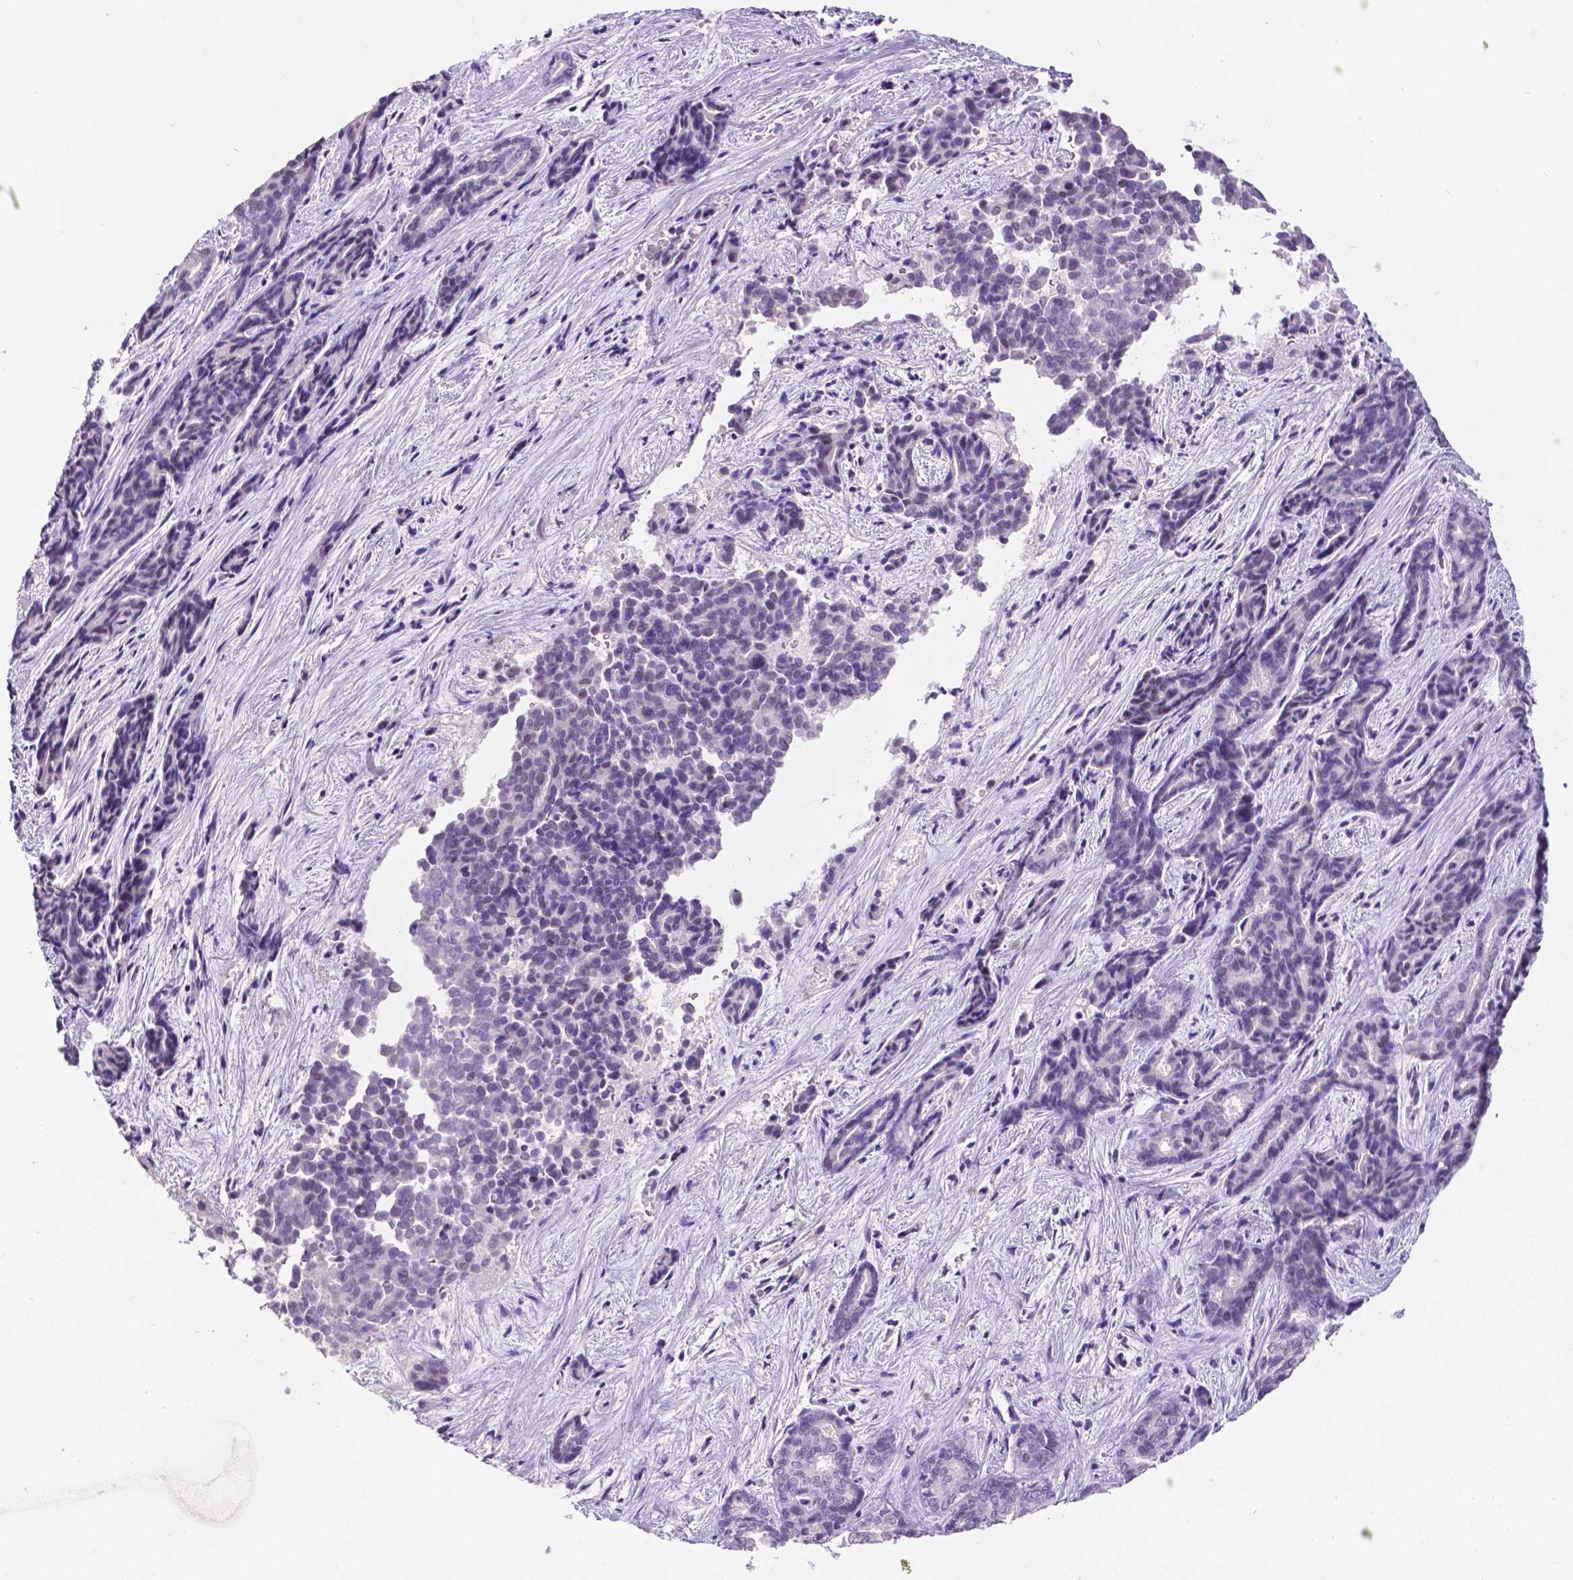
{"staining": {"intensity": "negative", "quantity": "none", "location": "none"}, "tissue": "liver cancer", "cell_type": "Tumor cells", "image_type": "cancer", "snomed": [{"axis": "morphology", "description": "Cholangiocarcinoma"}, {"axis": "topography", "description": "Liver"}], "caption": "The histopathology image demonstrates no staining of tumor cells in liver cholangiocarcinoma. (Immunohistochemistry, brightfield microscopy, high magnification).", "gene": "SATB2", "patient": {"sex": "female", "age": 64}}